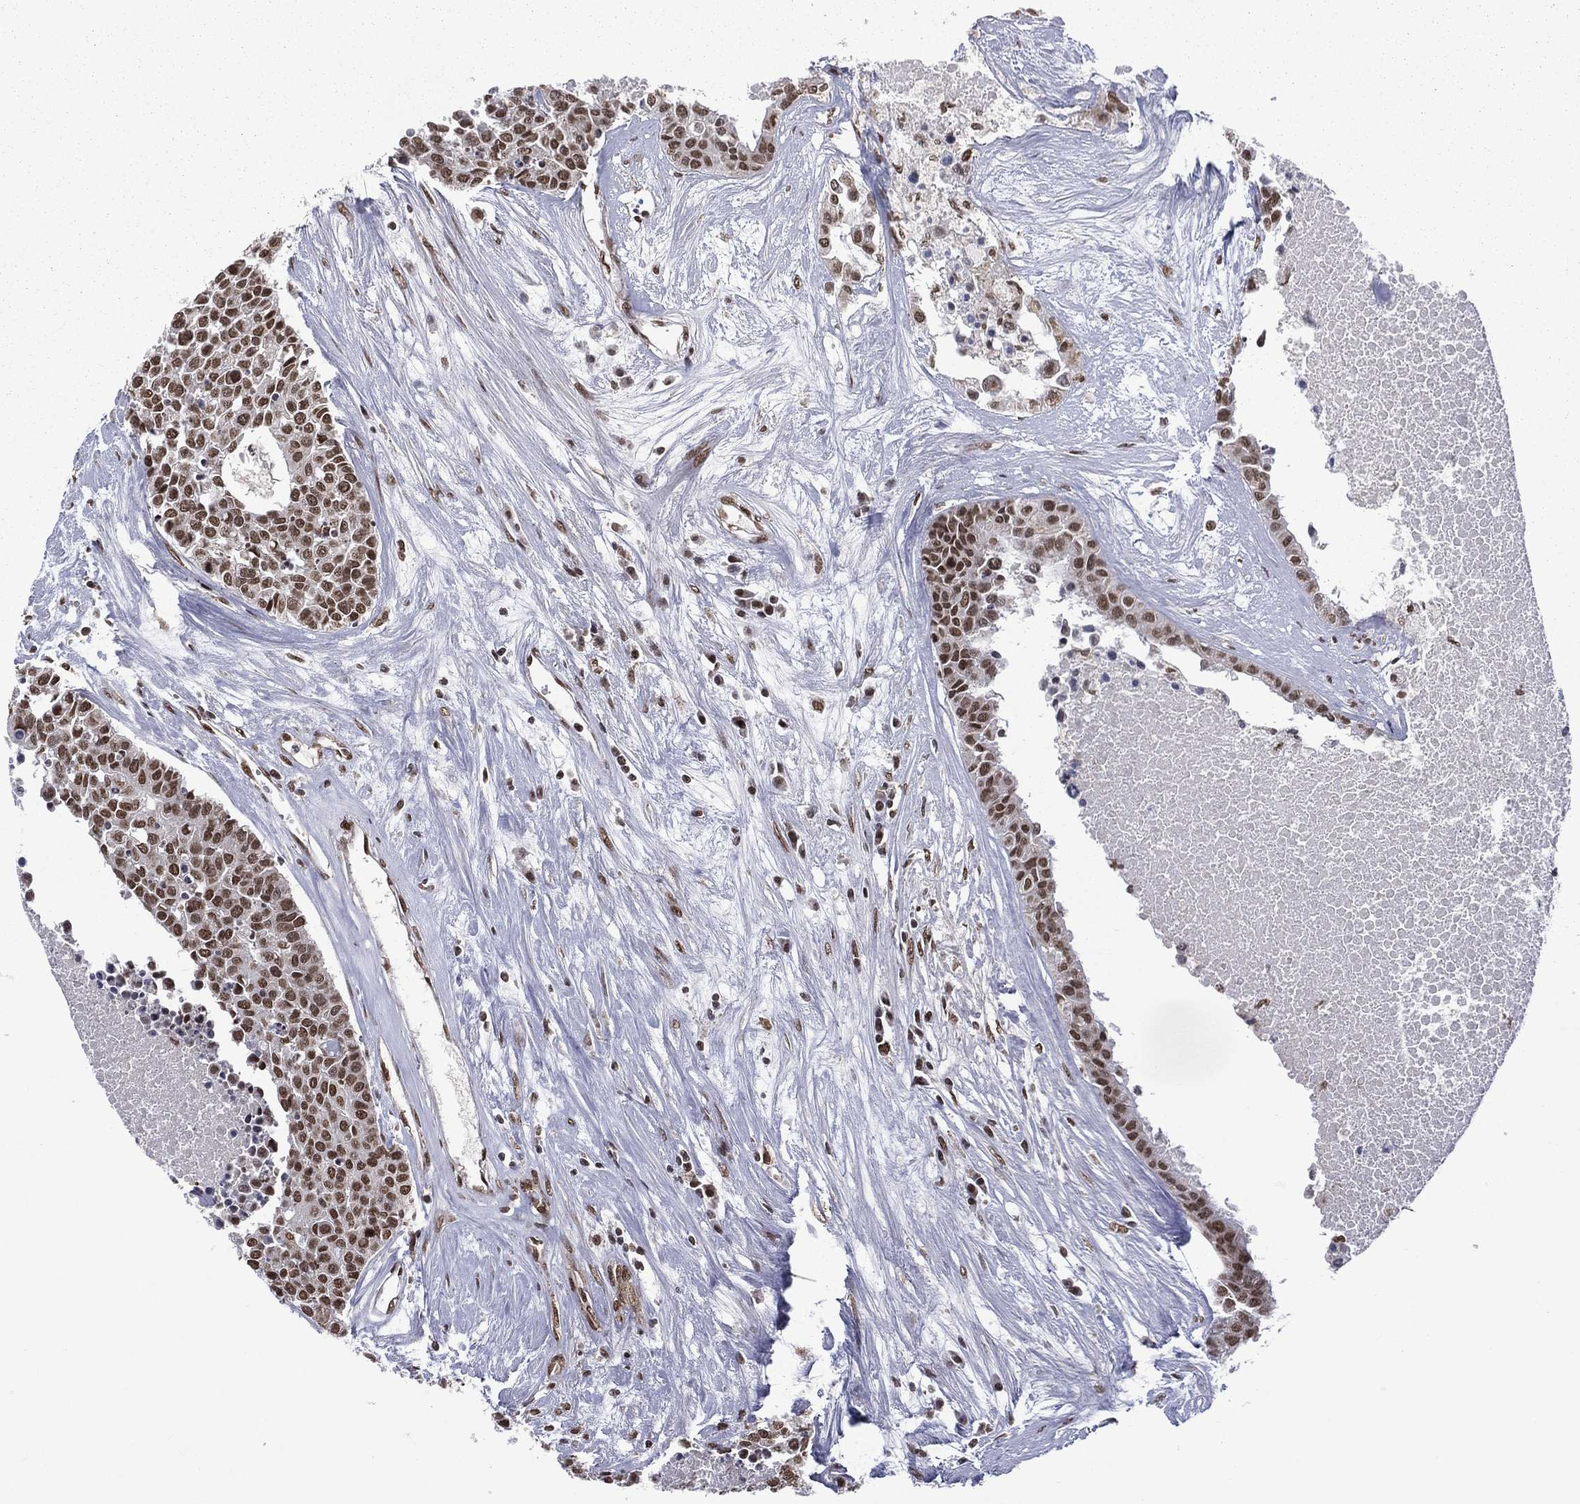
{"staining": {"intensity": "strong", "quantity": ">75%", "location": "nuclear"}, "tissue": "carcinoid", "cell_type": "Tumor cells", "image_type": "cancer", "snomed": [{"axis": "morphology", "description": "Carcinoid, malignant, NOS"}, {"axis": "topography", "description": "Colon"}], "caption": "Carcinoid tissue demonstrates strong nuclear expression in about >75% of tumor cells, visualized by immunohistochemistry.", "gene": "C5orf24", "patient": {"sex": "male", "age": 81}}